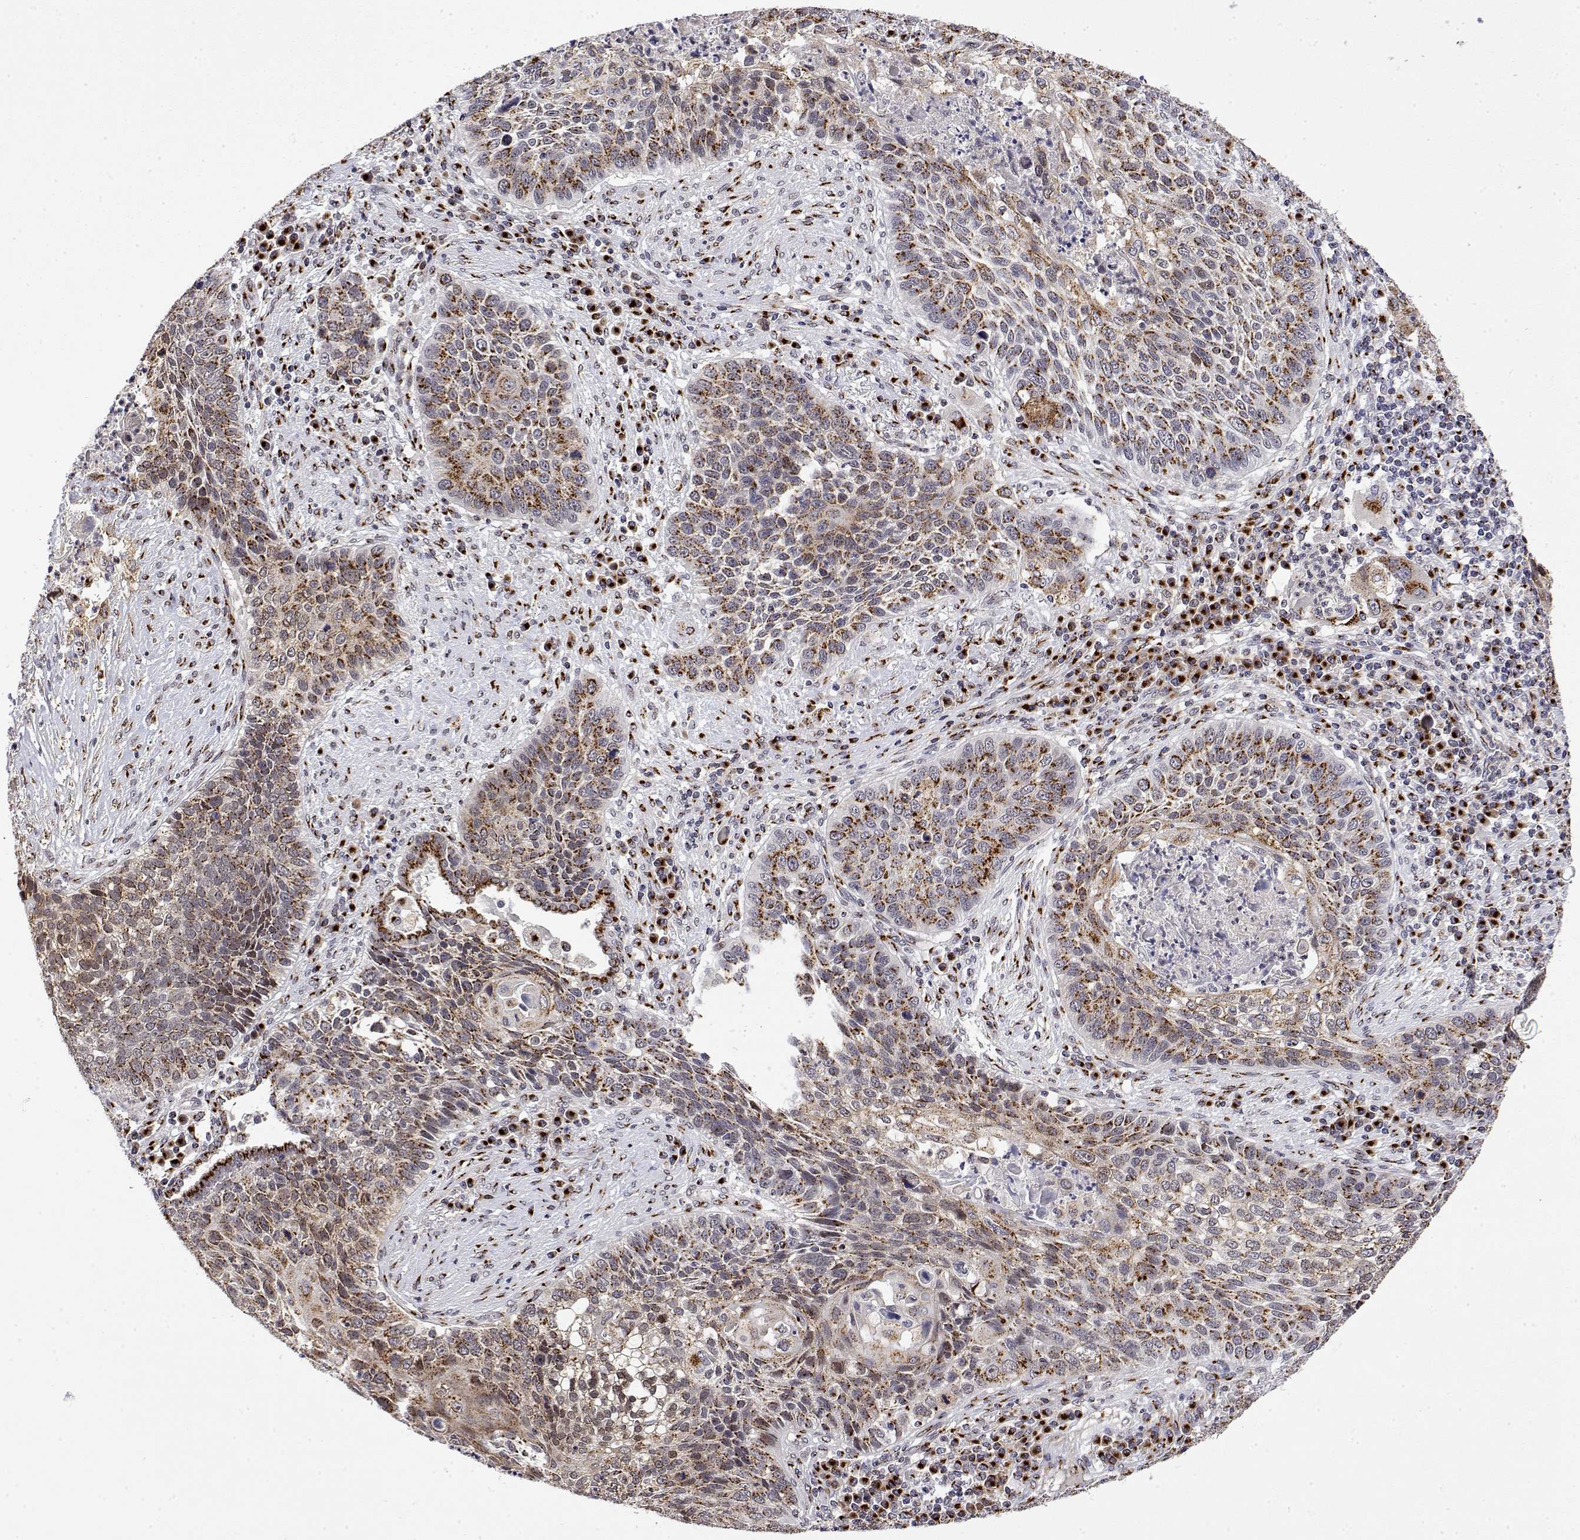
{"staining": {"intensity": "moderate", "quantity": ">75%", "location": "cytoplasmic/membranous"}, "tissue": "lung cancer", "cell_type": "Tumor cells", "image_type": "cancer", "snomed": [{"axis": "morphology", "description": "Squamous cell carcinoma, NOS"}, {"axis": "morphology", "description": "Squamous cell carcinoma, metastatic, NOS"}, {"axis": "topography", "description": "Lung"}, {"axis": "topography", "description": "Pleura, NOS"}], "caption": "Metastatic squamous cell carcinoma (lung) stained for a protein (brown) demonstrates moderate cytoplasmic/membranous positive positivity in about >75% of tumor cells.", "gene": "YIPF3", "patient": {"sex": "male", "age": 72}}